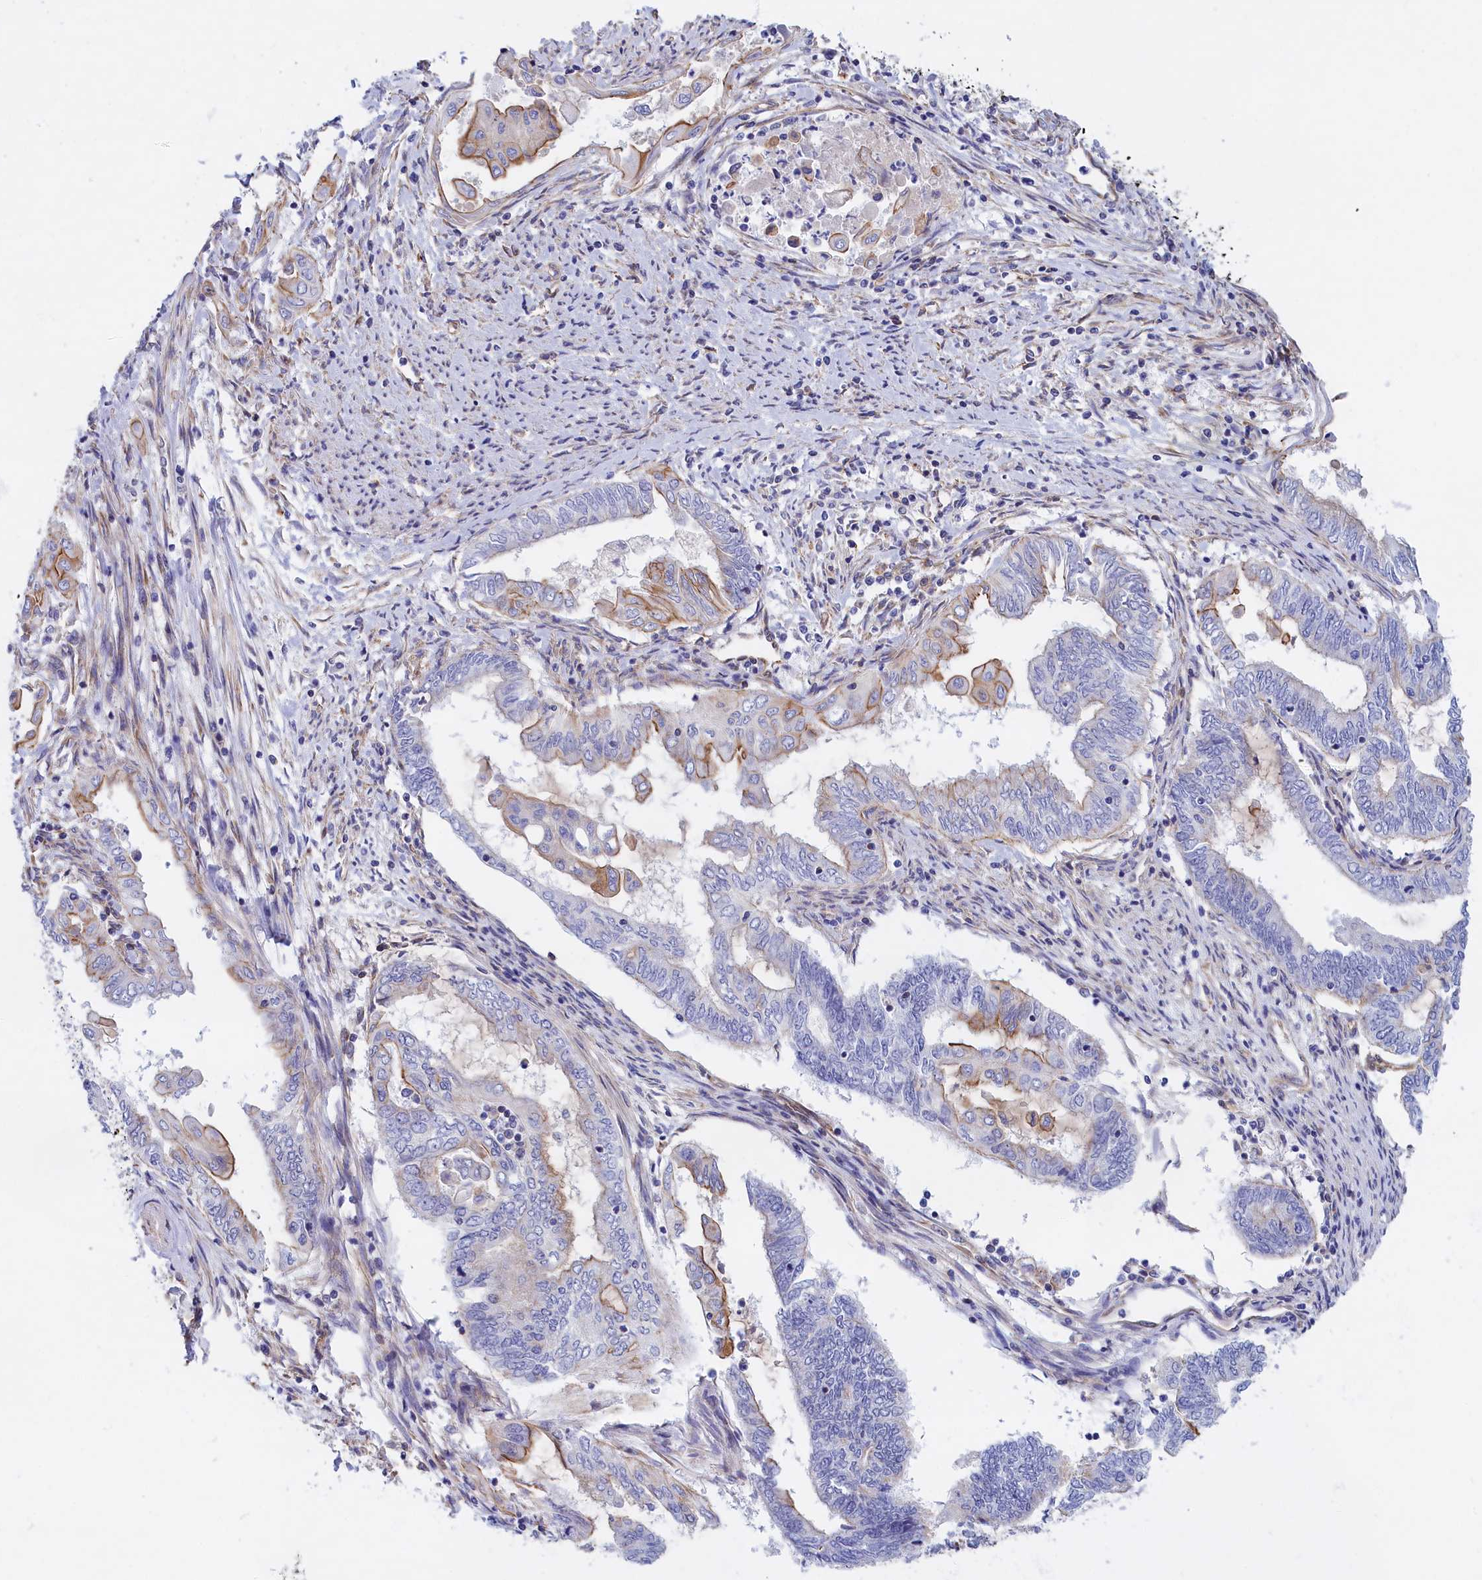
{"staining": {"intensity": "moderate", "quantity": "<25%", "location": "cytoplasmic/membranous"}, "tissue": "endometrial cancer", "cell_type": "Tumor cells", "image_type": "cancer", "snomed": [{"axis": "morphology", "description": "Adenocarcinoma, NOS"}, {"axis": "topography", "description": "Uterus"}, {"axis": "topography", "description": "Endometrium"}], "caption": "The immunohistochemical stain labels moderate cytoplasmic/membranous expression in tumor cells of endometrial adenocarcinoma tissue.", "gene": "ABCC12", "patient": {"sex": "female", "age": 70}}